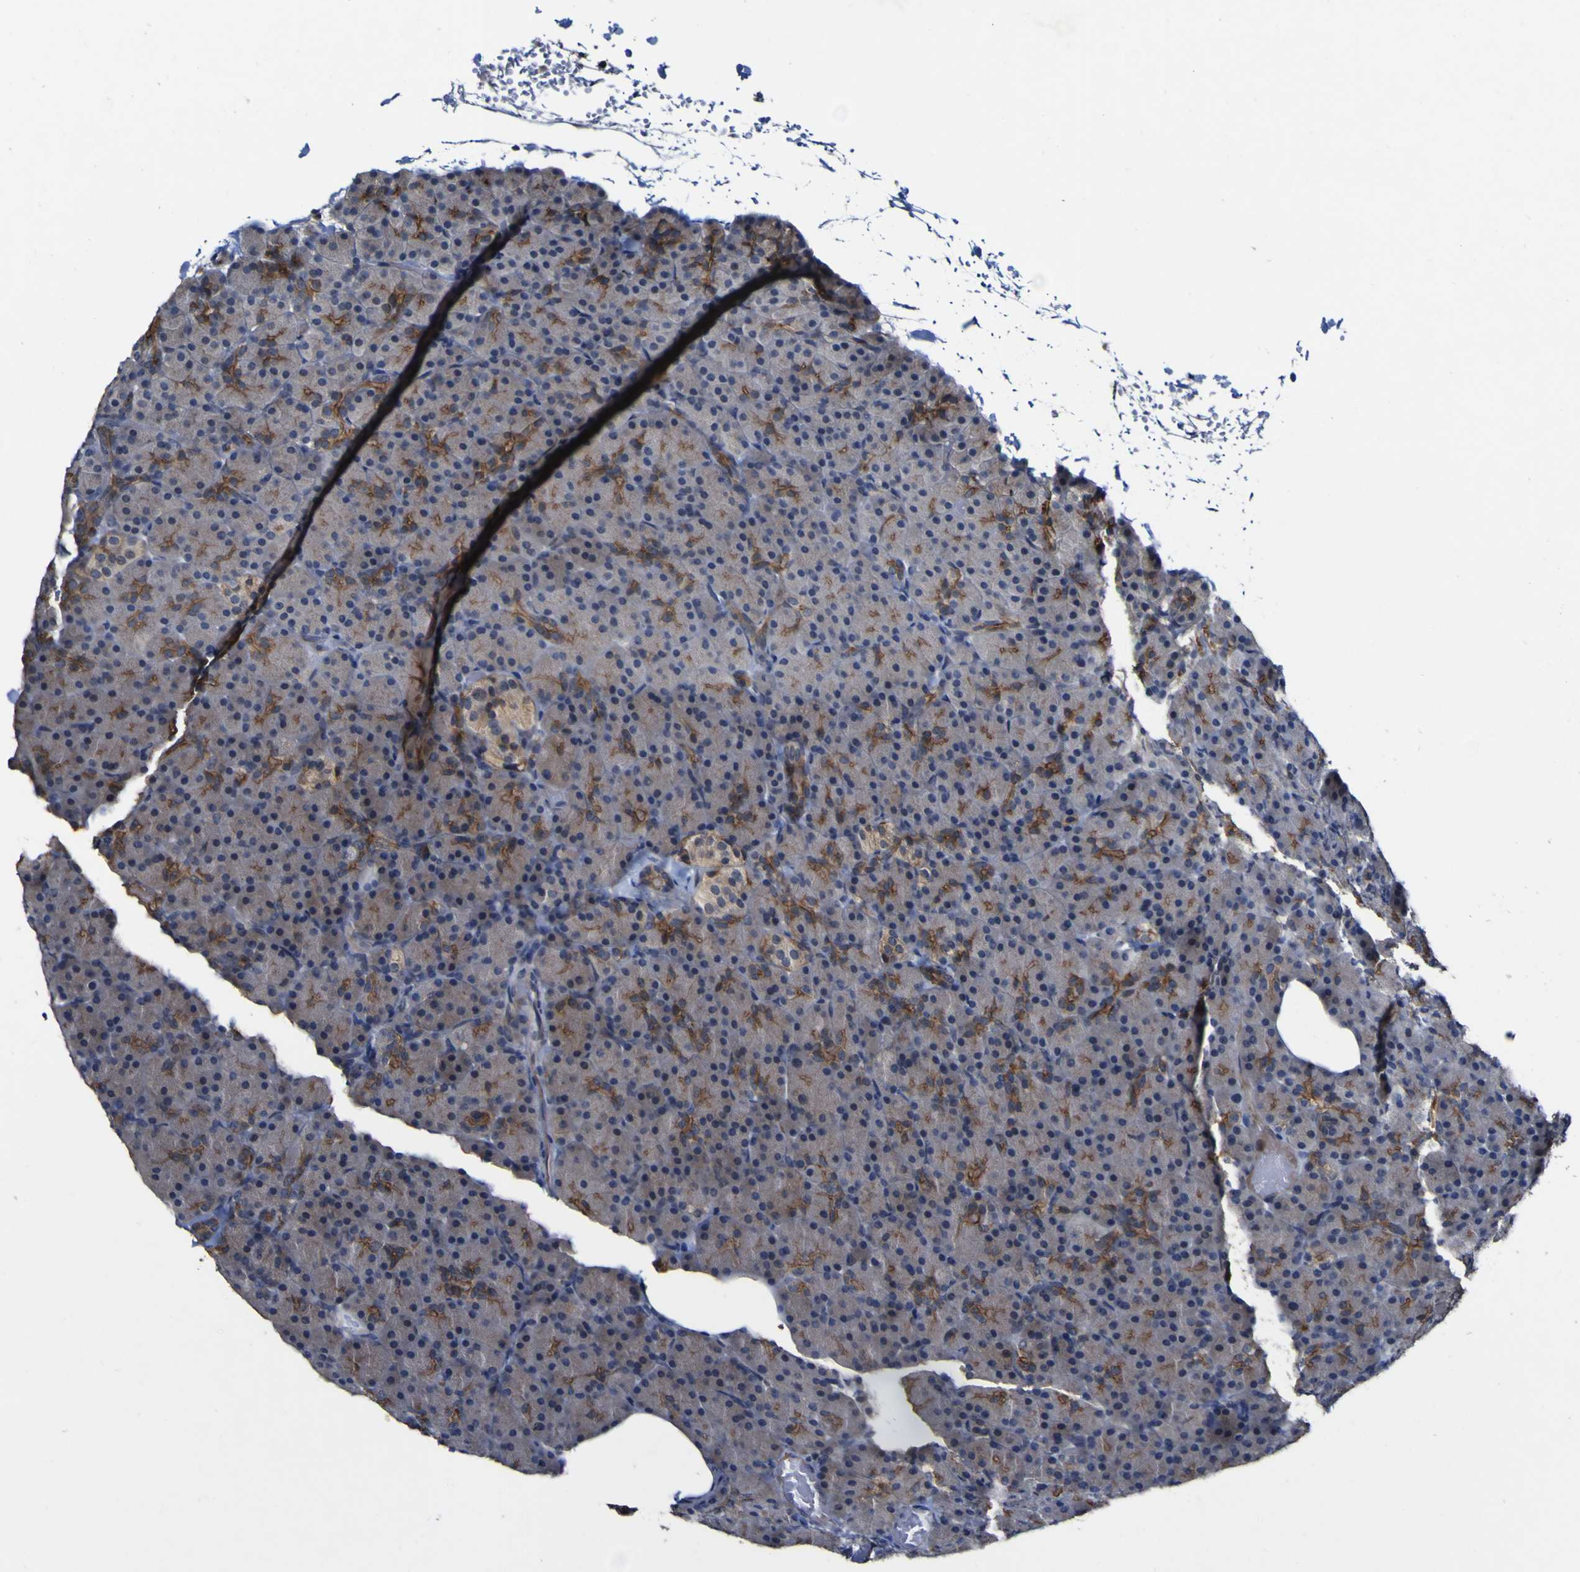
{"staining": {"intensity": "moderate", "quantity": ">75%", "location": "cytoplasmic/membranous"}, "tissue": "pancreas", "cell_type": "Exocrine glandular cells", "image_type": "normal", "snomed": [{"axis": "morphology", "description": "Normal tissue, NOS"}, {"axis": "topography", "description": "Pancreas"}], "caption": "Immunohistochemistry staining of benign pancreas, which reveals medium levels of moderate cytoplasmic/membranous positivity in approximately >75% of exocrine glandular cells indicating moderate cytoplasmic/membranous protein expression. The staining was performed using DAB (brown) for protein detection and nuclei were counterstained in hematoxylin (blue).", "gene": "CCL2", "patient": {"sex": "female", "age": 43}}